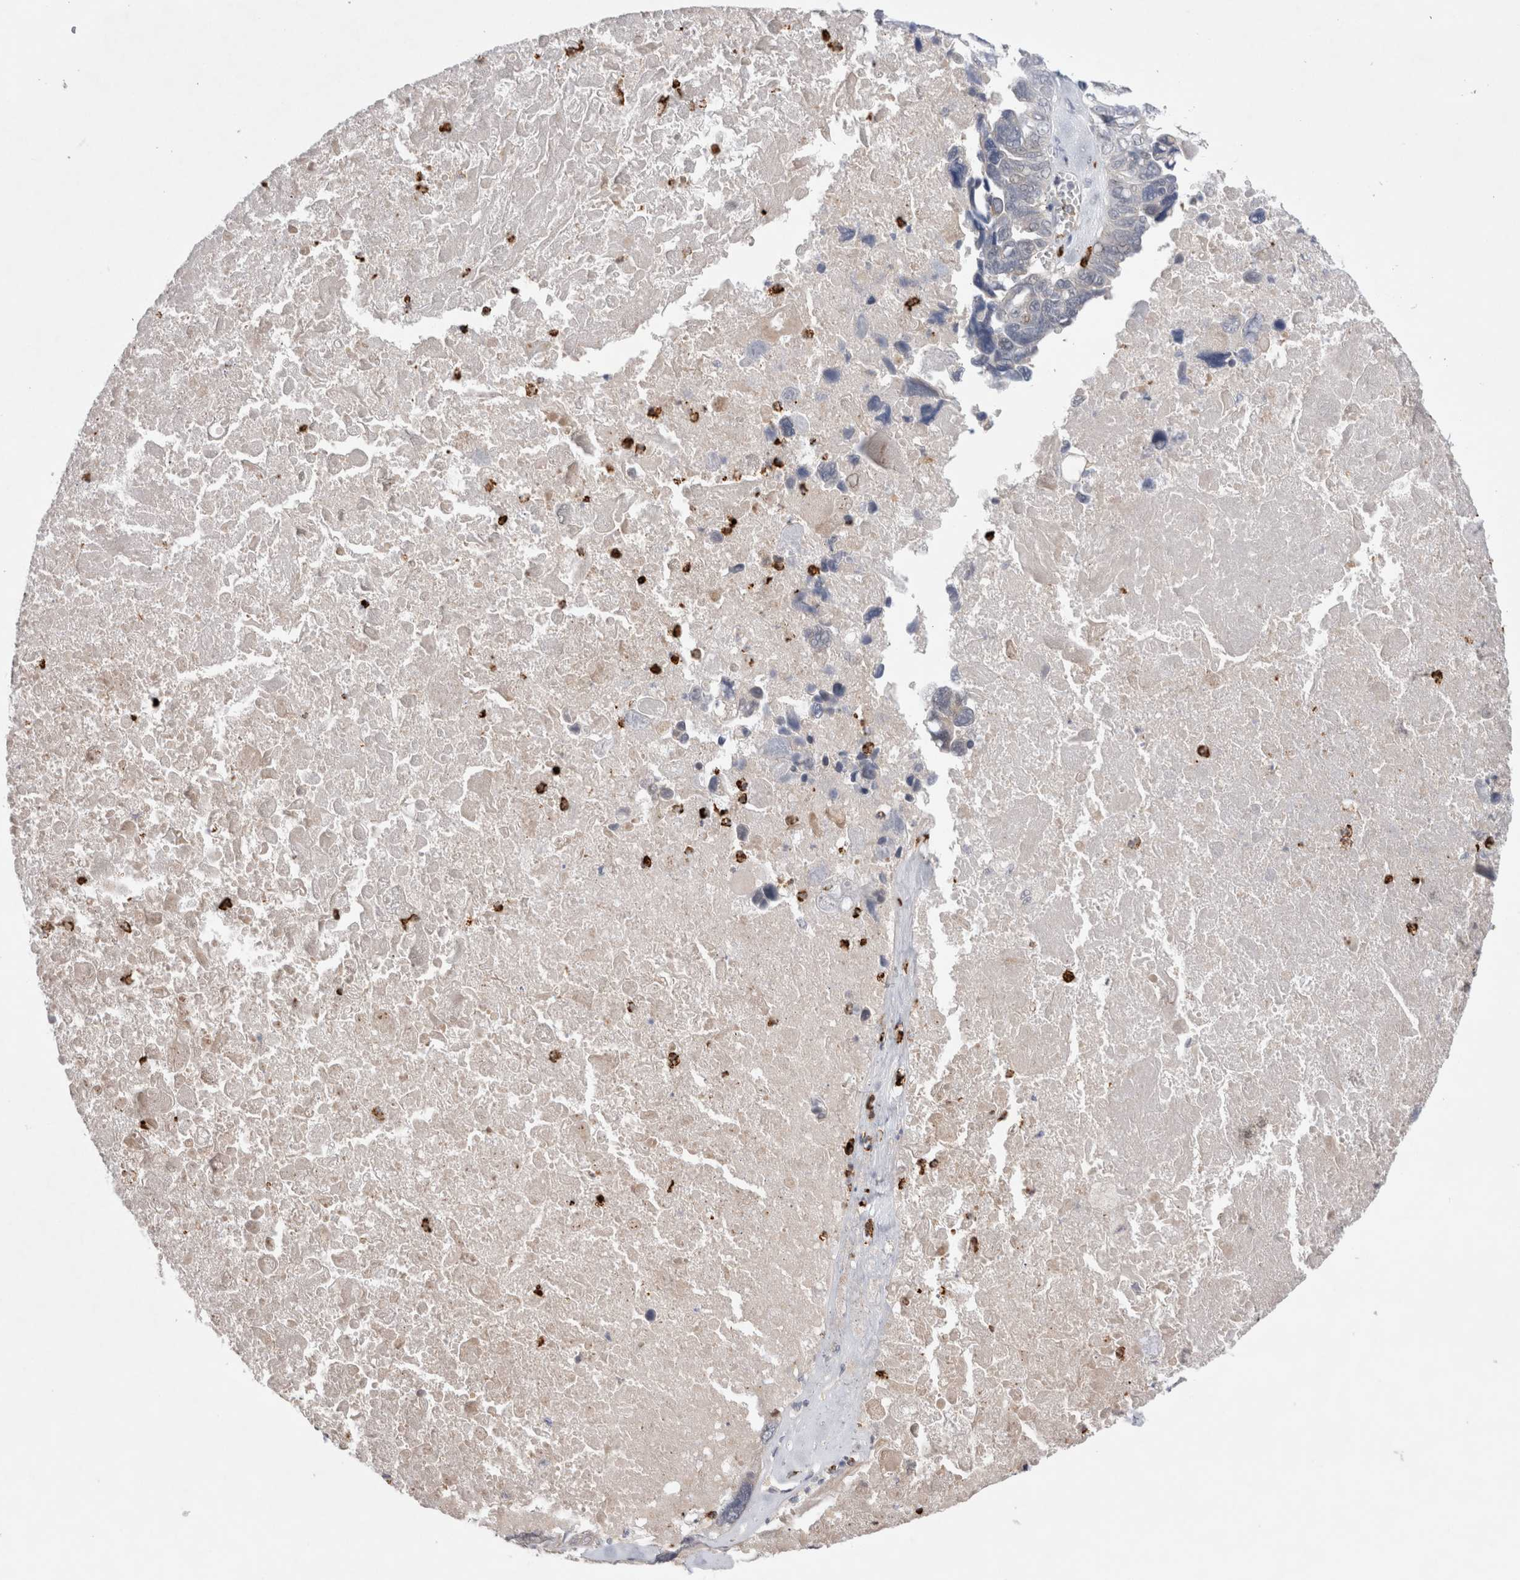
{"staining": {"intensity": "negative", "quantity": "none", "location": "none"}, "tissue": "ovarian cancer", "cell_type": "Tumor cells", "image_type": "cancer", "snomed": [{"axis": "morphology", "description": "Cystadenocarcinoma, serous, NOS"}, {"axis": "topography", "description": "Ovary"}], "caption": "DAB immunohistochemical staining of human ovarian serous cystadenocarcinoma demonstrates no significant staining in tumor cells.", "gene": "GSDMB", "patient": {"sex": "female", "age": 79}}